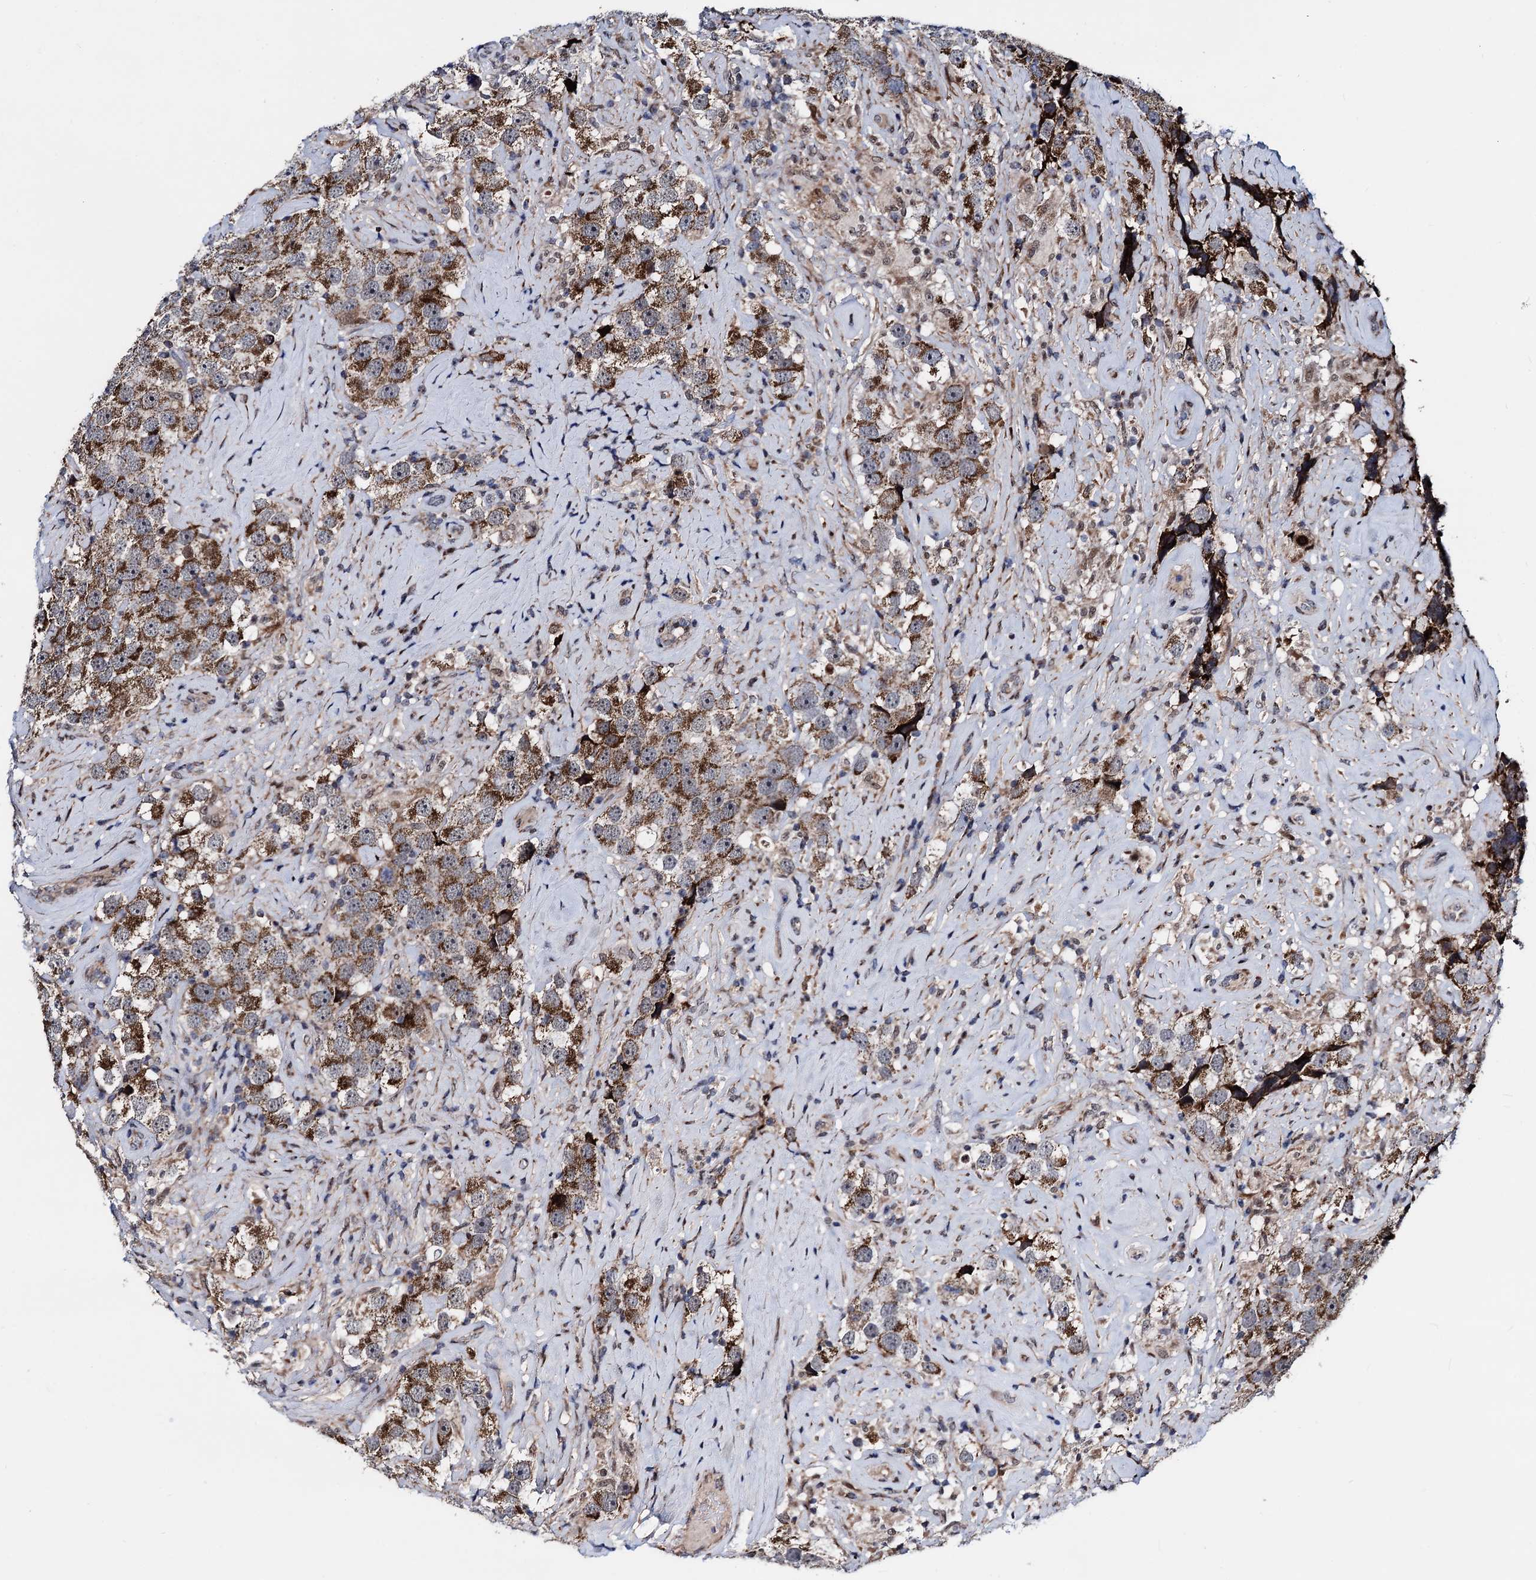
{"staining": {"intensity": "moderate", "quantity": ">75%", "location": "cytoplasmic/membranous"}, "tissue": "testis cancer", "cell_type": "Tumor cells", "image_type": "cancer", "snomed": [{"axis": "morphology", "description": "Seminoma, NOS"}, {"axis": "topography", "description": "Testis"}], "caption": "Tumor cells show medium levels of moderate cytoplasmic/membranous staining in approximately >75% of cells in testis cancer (seminoma).", "gene": "COA4", "patient": {"sex": "male", "age": 49}}